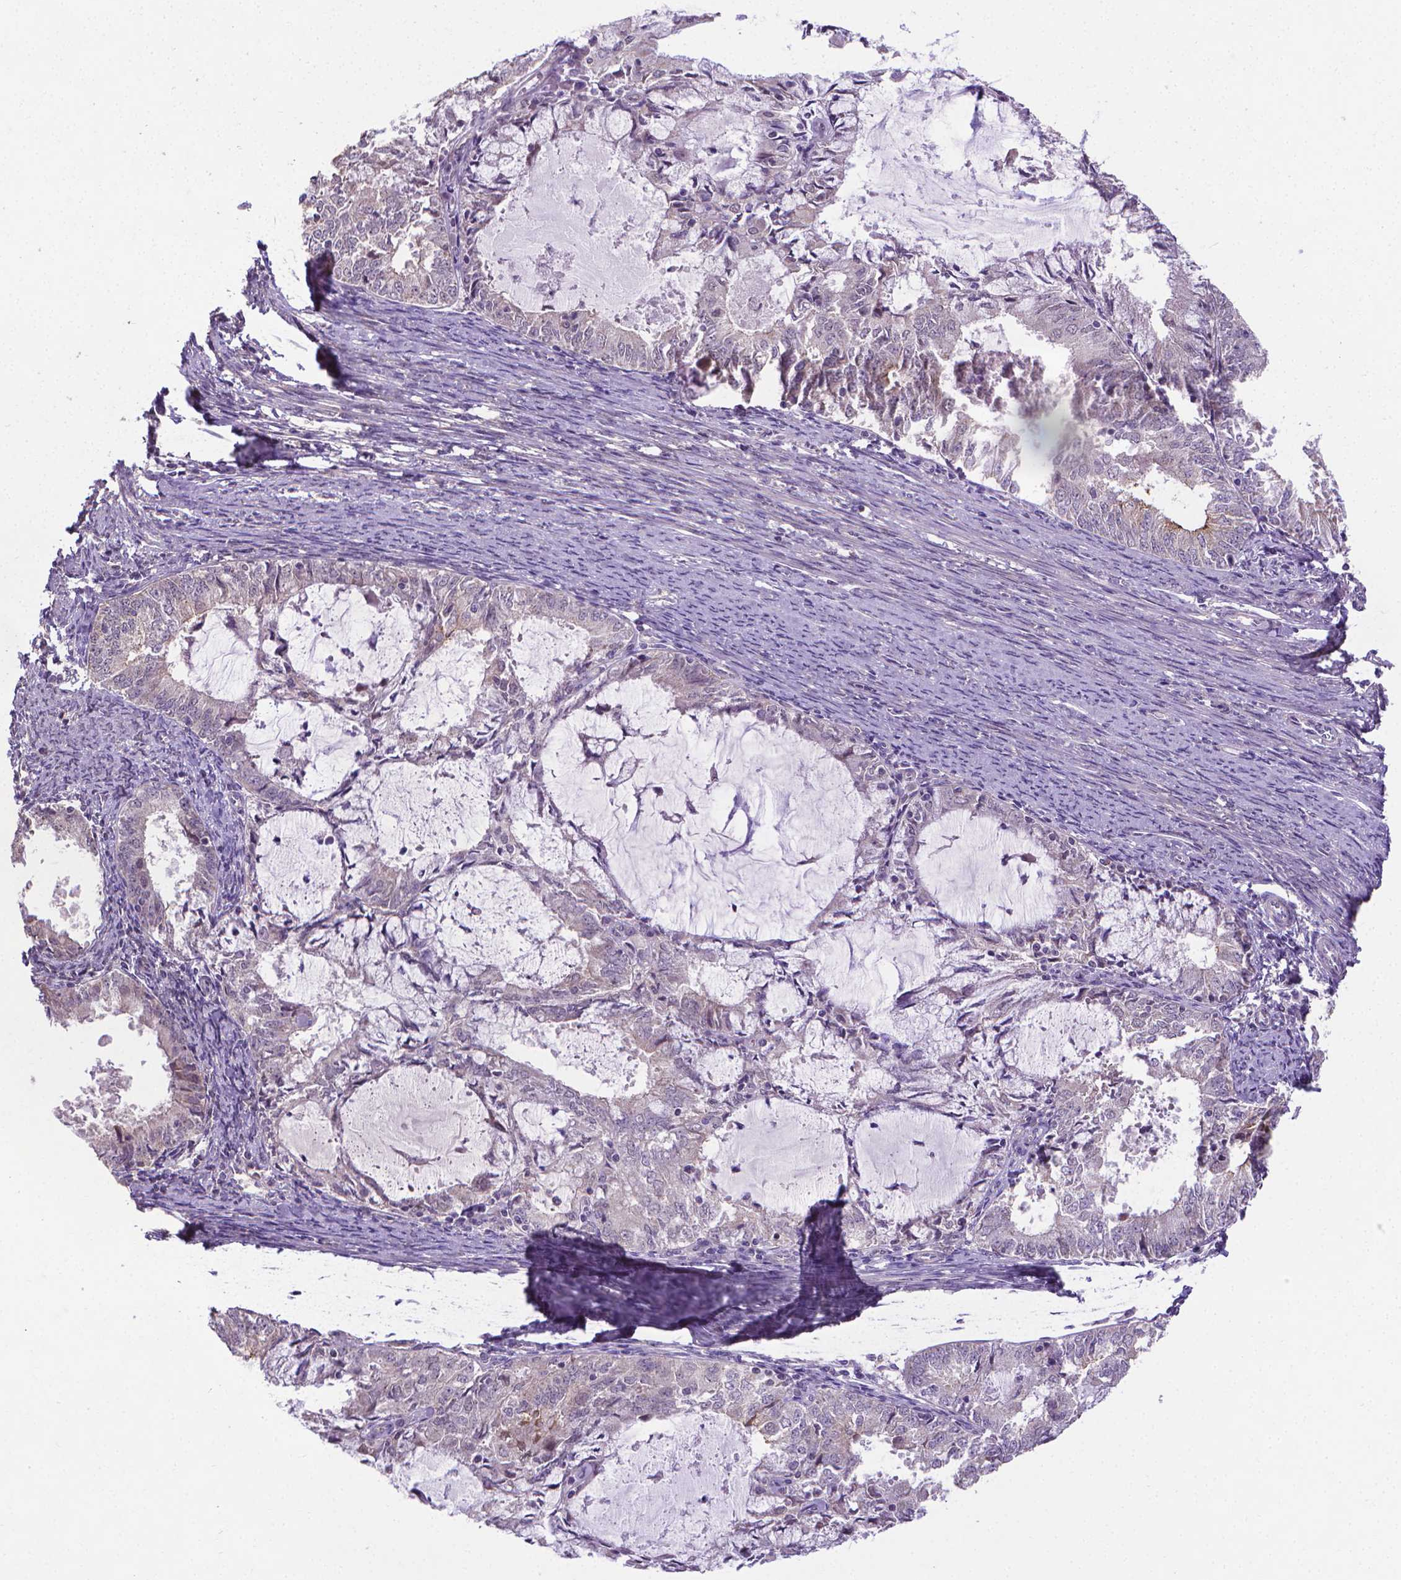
{"staining": {"intensity": "negative", "quantity": "none", "location": "none"}, "tissue": "endometrial cancer", "cell_type": "Tumor cells", "image_type": "cancer", "snomed": [{"axis": "morphology", "description": "Adenocarcinoma, NOS"}, {"axis": "topography", "description": "Endometrium"}], "caption": "IHC image of neoplastic tissue: adenocarcinoma (endometrial) stained with DAB (3,3'-diaminobenzidine) demonstrates no significant protein staining in tumor cells. (DAB immunohistochemistry visualized using brightfield microscopy, high magnification).", "gene": "GPR63", "patient": {"sex": "female", "age": 57}}